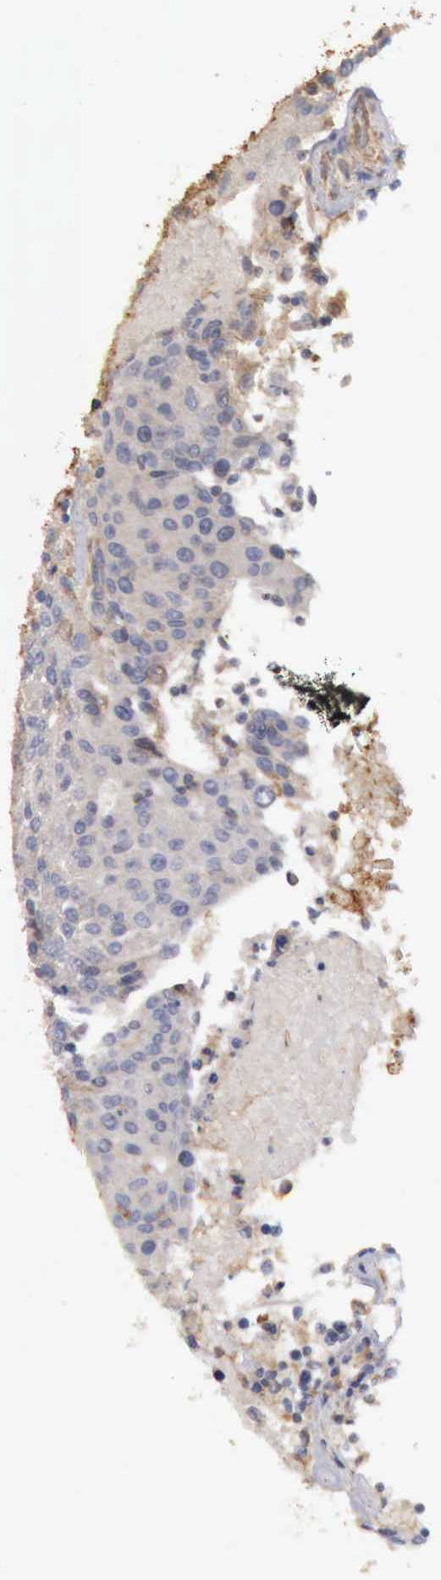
{"staining": {"intensity": "negative", "quantity": "none", "location": "none"}, "tissue": "urothelial cancer", "cell_type": "Tumor cells", "image_type": "cancer", "snomed": [{"axis": "morphology", "description": "Urothelial carcinoma, High grade"}, {"axis": "topography", "description": "Urinary bladder"}], "caption": "The histopathology image displays no staining of tumor cells in urothelial carcinoma (high-grade).", "gene": "BMX", "patient": {"sex": "female", "age": 85}}